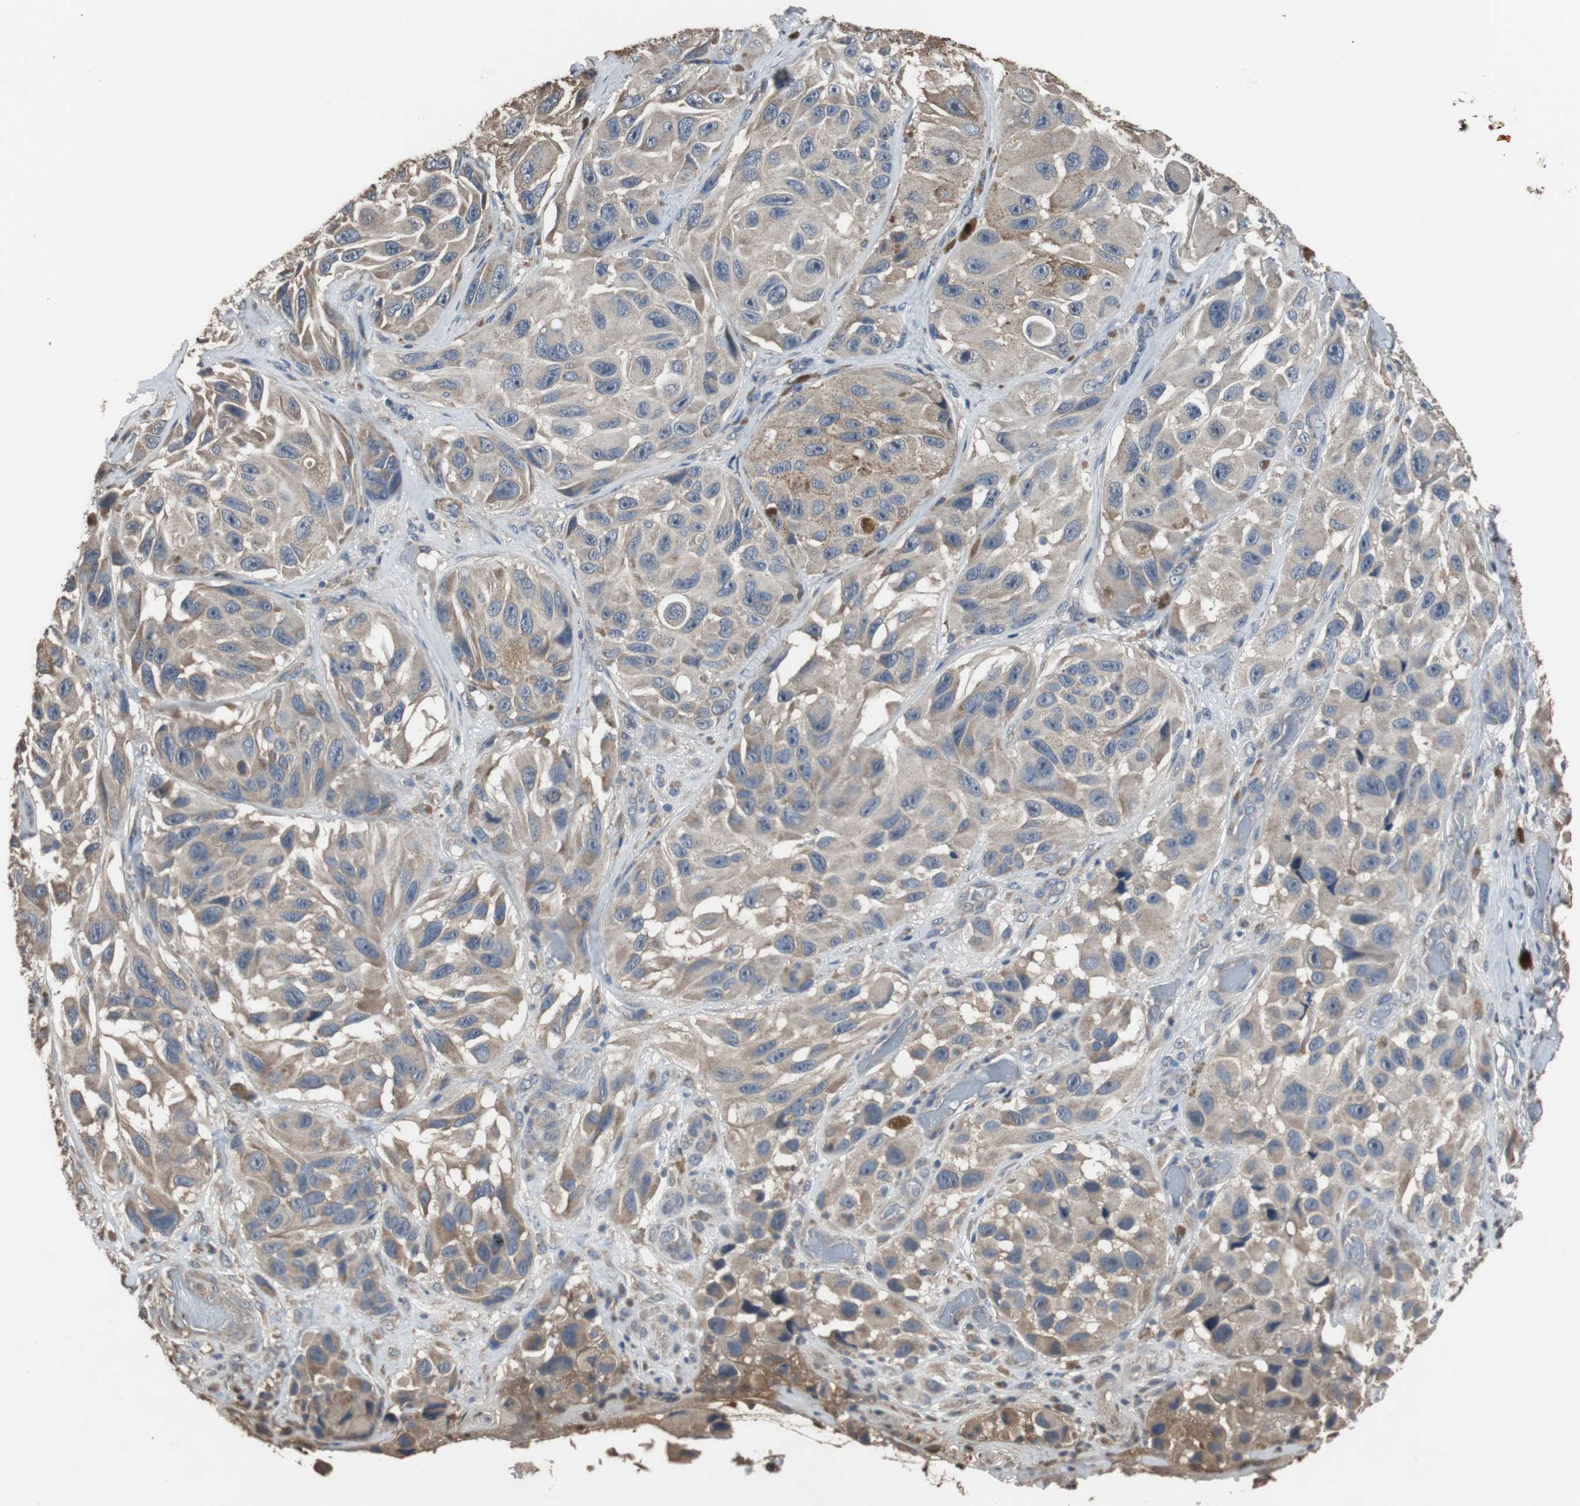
{"staining": {"intensity": "weak", "quantity": ">75%", "location": "cytoplasmic/membranous"}, "tissue": "melanoma", "cell_type": "Tumor cells", "image_type": "cancer", "snomed": [{"axis": "morphology", "description": "Malignant melanoma, NOS"}, {"axis": "topography", "description": "Skin"}], "caption": "Protein positivity by immunohistochemistry (IHC) reveals weak cytoplasmic/membranous positivity in approximately >75% of tumor cells in melanoma. (Stains: DAB (3,3'-diaminobenzidine) in brown, nuclei in blue, Microscopy: brightfield microscopy at high magnification).", "gene": "SCIMP", "patient": {"sex": "female", "age": 73}}